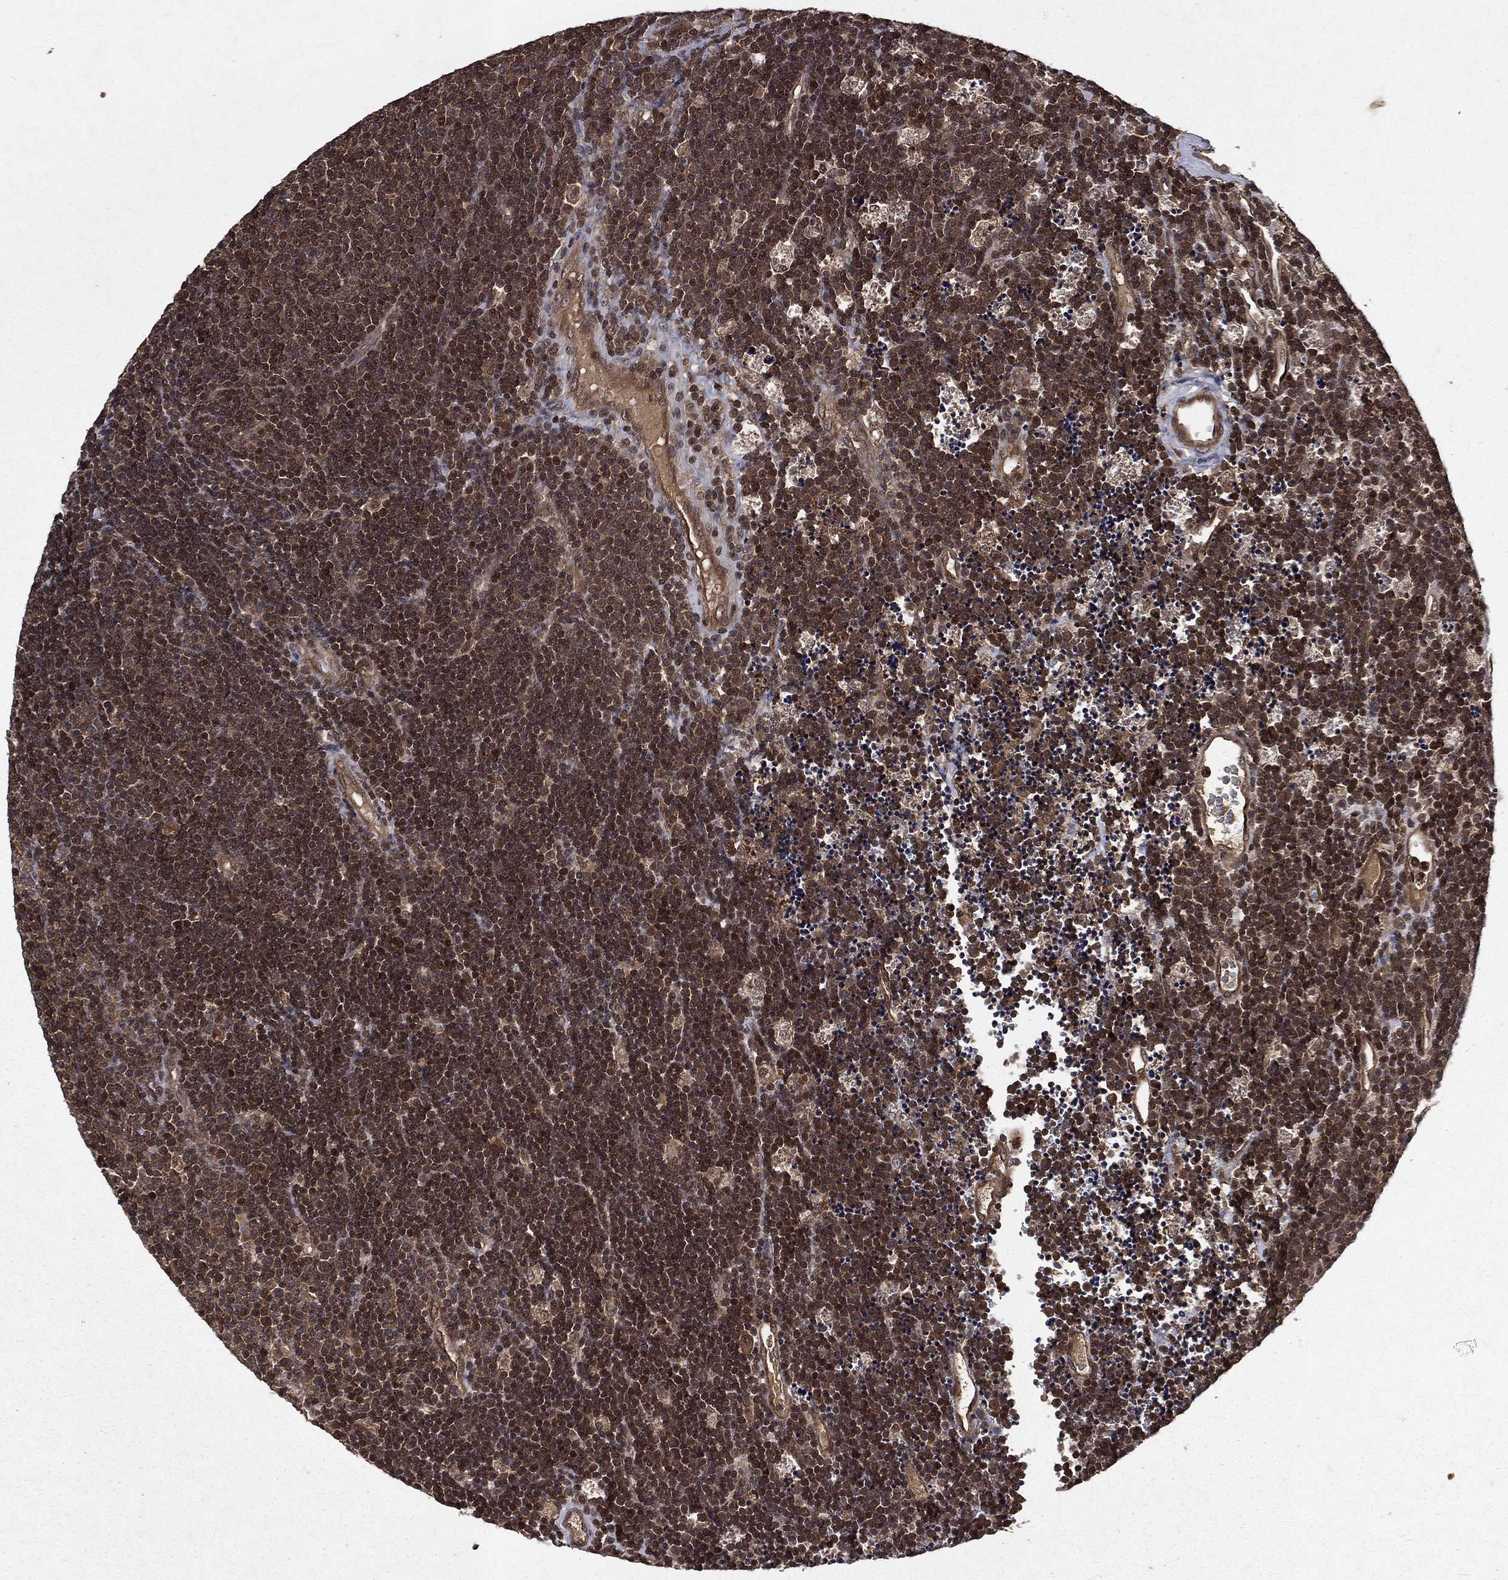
{"staining": {"intensity": "moderate", "quantity": "25%-75%", "location": "nuclear"}, "tissue": "lymphoma", "cell_type": "Tumor cells", "image_type": "cancer", "snomed": [{"axis": "morphology", "description": "Malignant lymphoma, non-Hodgkin's type, Low grade"}, {"axis": "topography", "description": "Brain"}], "caption": "Immunohistochemical staining of malignant lymphoma, non-Hodgkin's type (low-grade) shows medium levels of moderate nuclear protein expression in approximately 25%-75% of tumor cells.", "gene": "FGD1", "patient": {"sex": "female", "age": 66}}